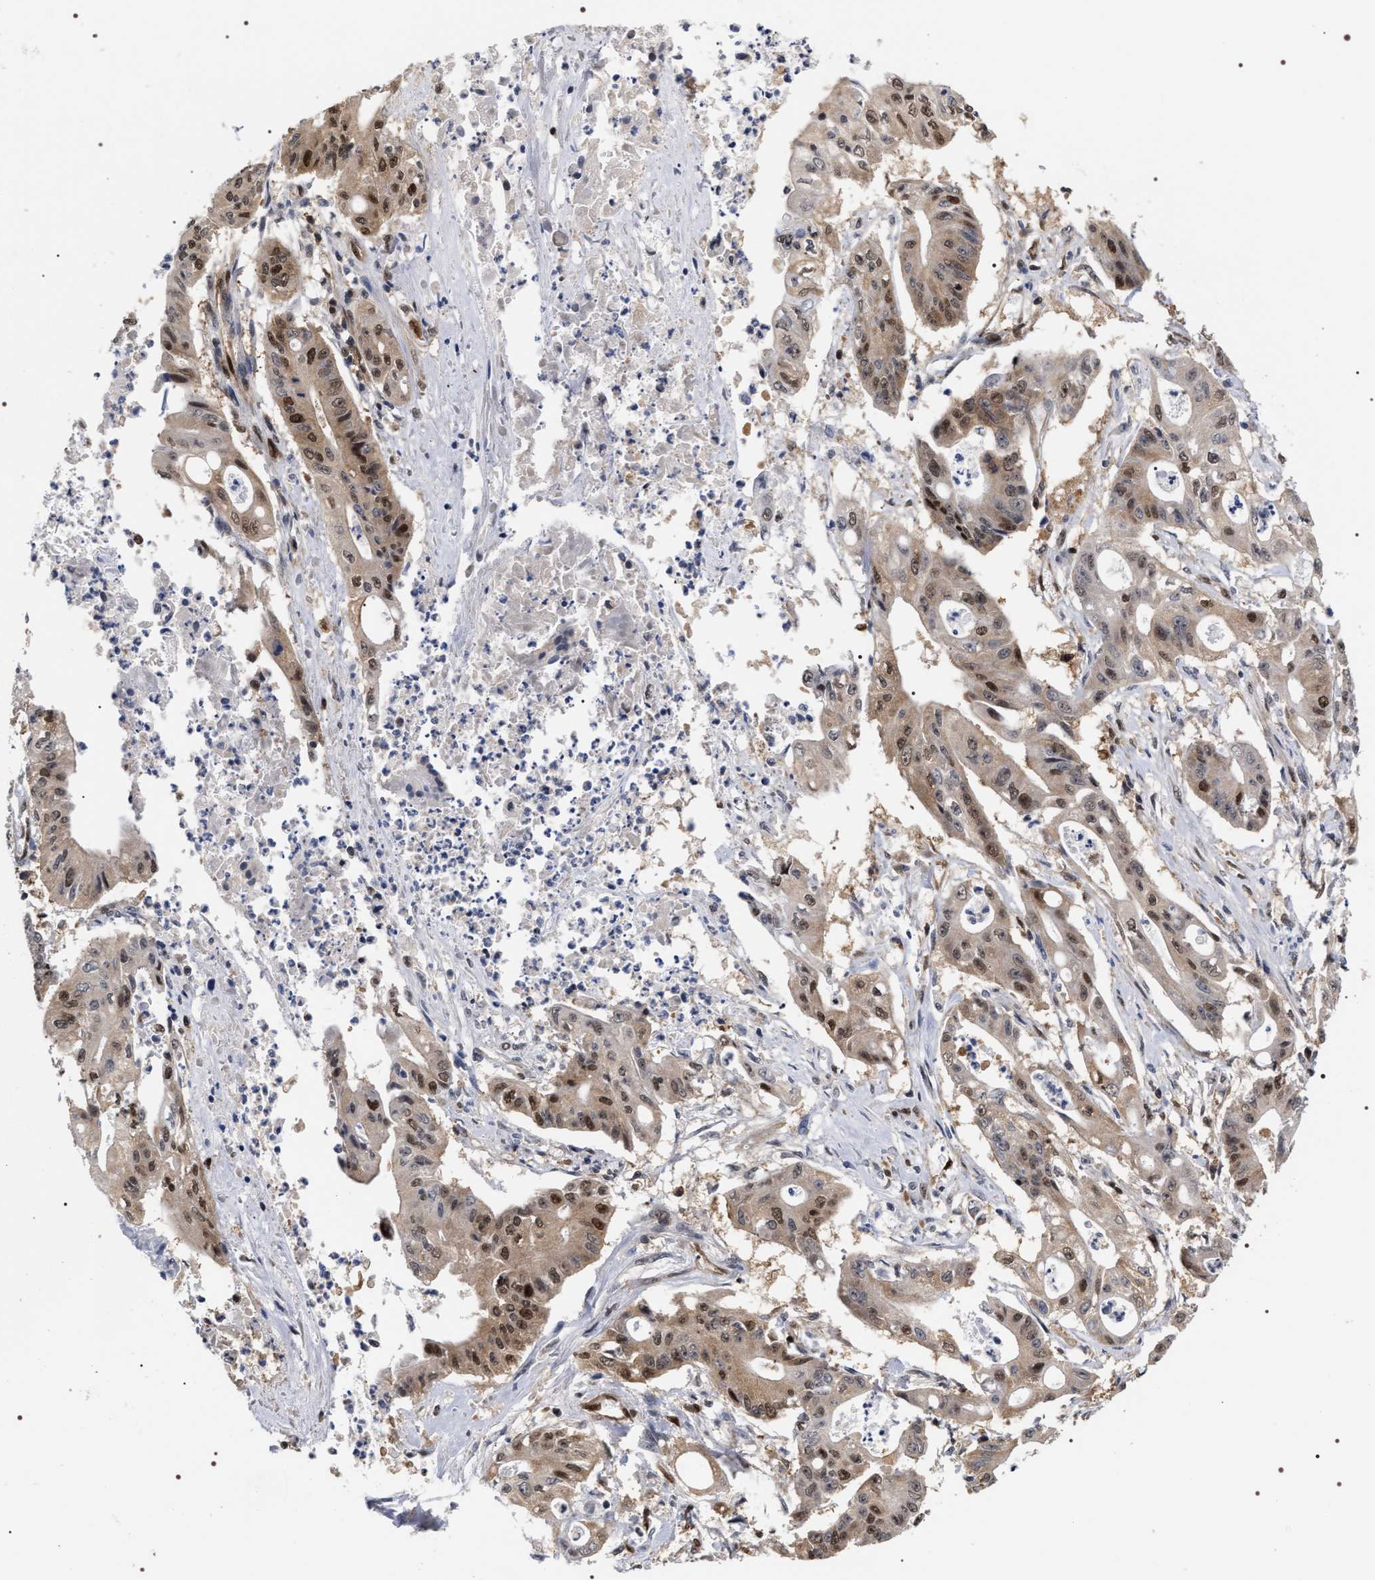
{"staining": {"intensity": "strong", "quantity": ">75%", "location": "cytoplasmic/membranous,nuclear"}, "tissue": "pancreatic cancer", "cell_type": "Tumor cells", "image_type": "cancer", "snomed": [{"axis": "morphology", "description": "Normal tissue, NOS"}, {"axis": "topography", "description": "Lymph node"}], "caption": "Human pancreatic cancer stained with a protein marker shows strong staining in tumor cells.", "gene": "BAG6", "patient": {"sex": "male", "age": 62}}